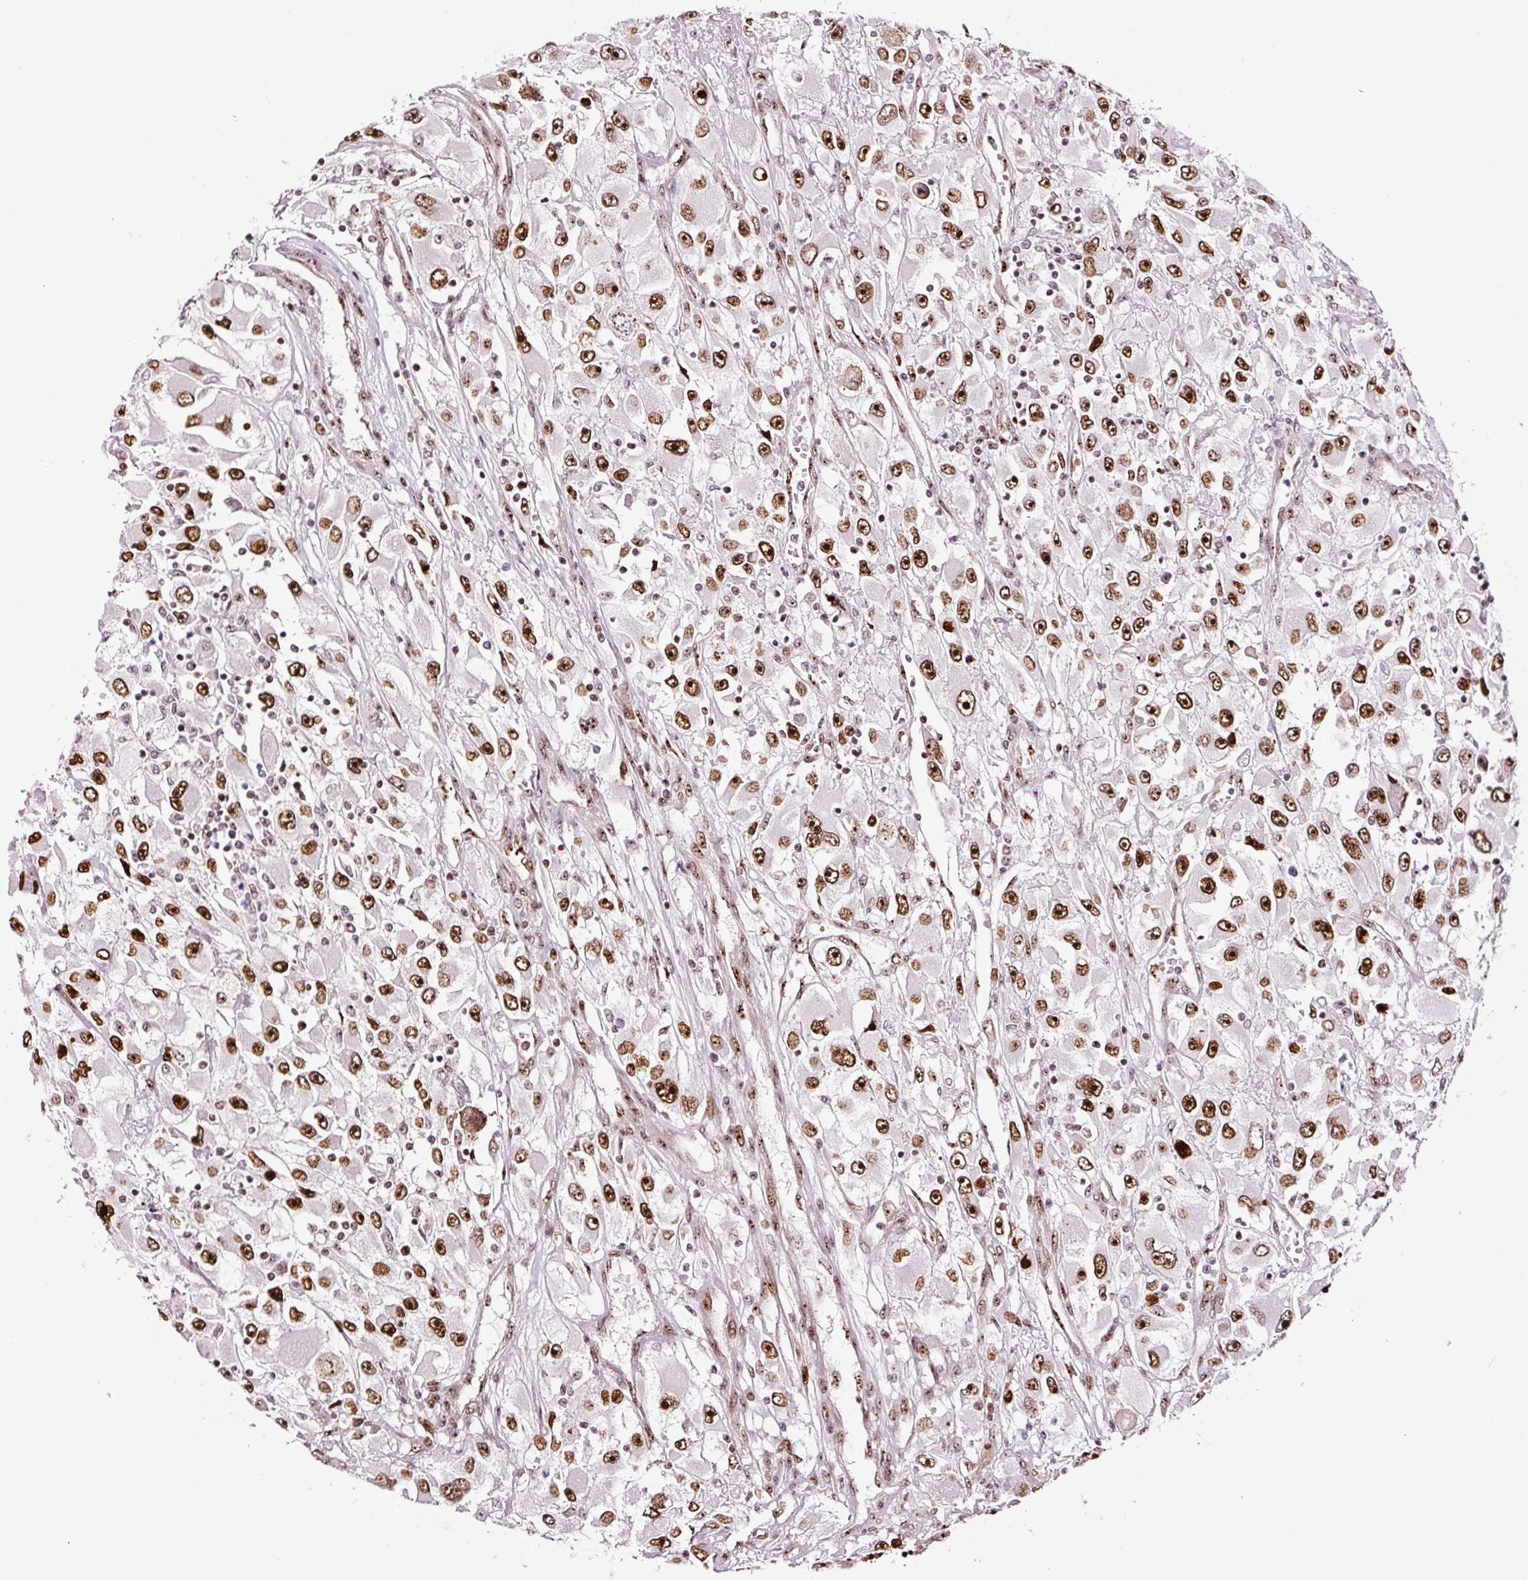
{"staining": {"intensity": "strong", "quantity": ">75%", "location": "nuclear"}, "tissue": "renal cancer", "cell_type": "Tumor cells", "image_type": "cancer", "snomed": [{"axis": "morphology", "description": "Adenocarcinoma, NOS"}, {"axis": "topography", "description": "Kidney"}], "caption": "Protein staining exhibits strong nuclear positivity in approximately >75% of tumor cells in adenocarcinoma (renal).", "gene": "GNL3", "patient": {"sex": "female", "age": 52}}